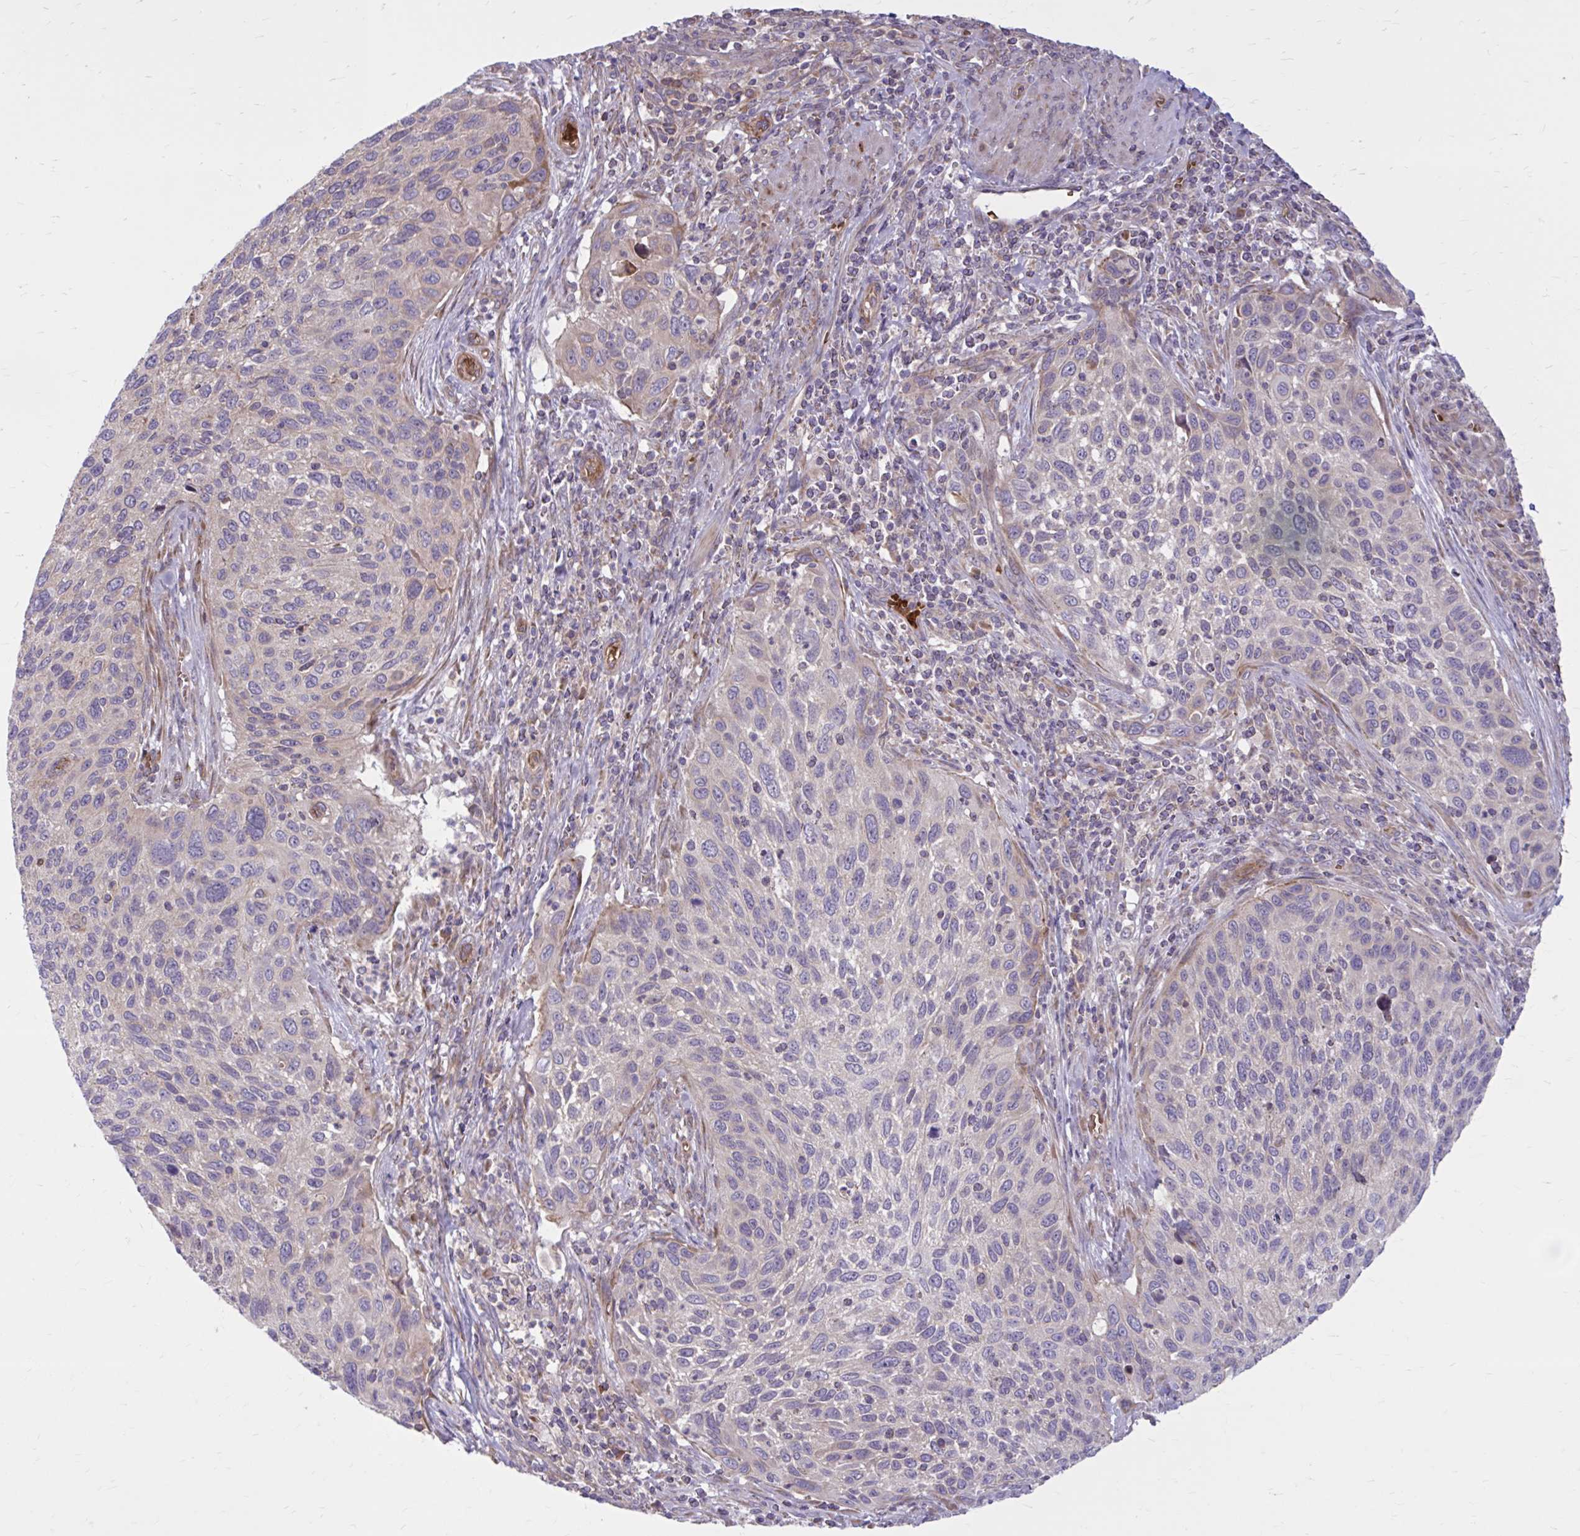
{"staining": {"intensity": "weak", "quantity": "<25%", "location": "cytoplasmic/membranous"}, "tissue": "cervical cancer", "cell_type": "Tumor cells", "image_type": "cancer", "snomed": [{"axis": "morphology", "description": "Squamous cell carcinoma, NOS"}, {"axis": "topography", "description": "Cervix"}], "caption": "A histopathology image of human squamous cell carcinoma (cervical) is negative for staining in tumor cells.", "gene": "SNF8", "patient": {"sex": "female", "age": 70}}